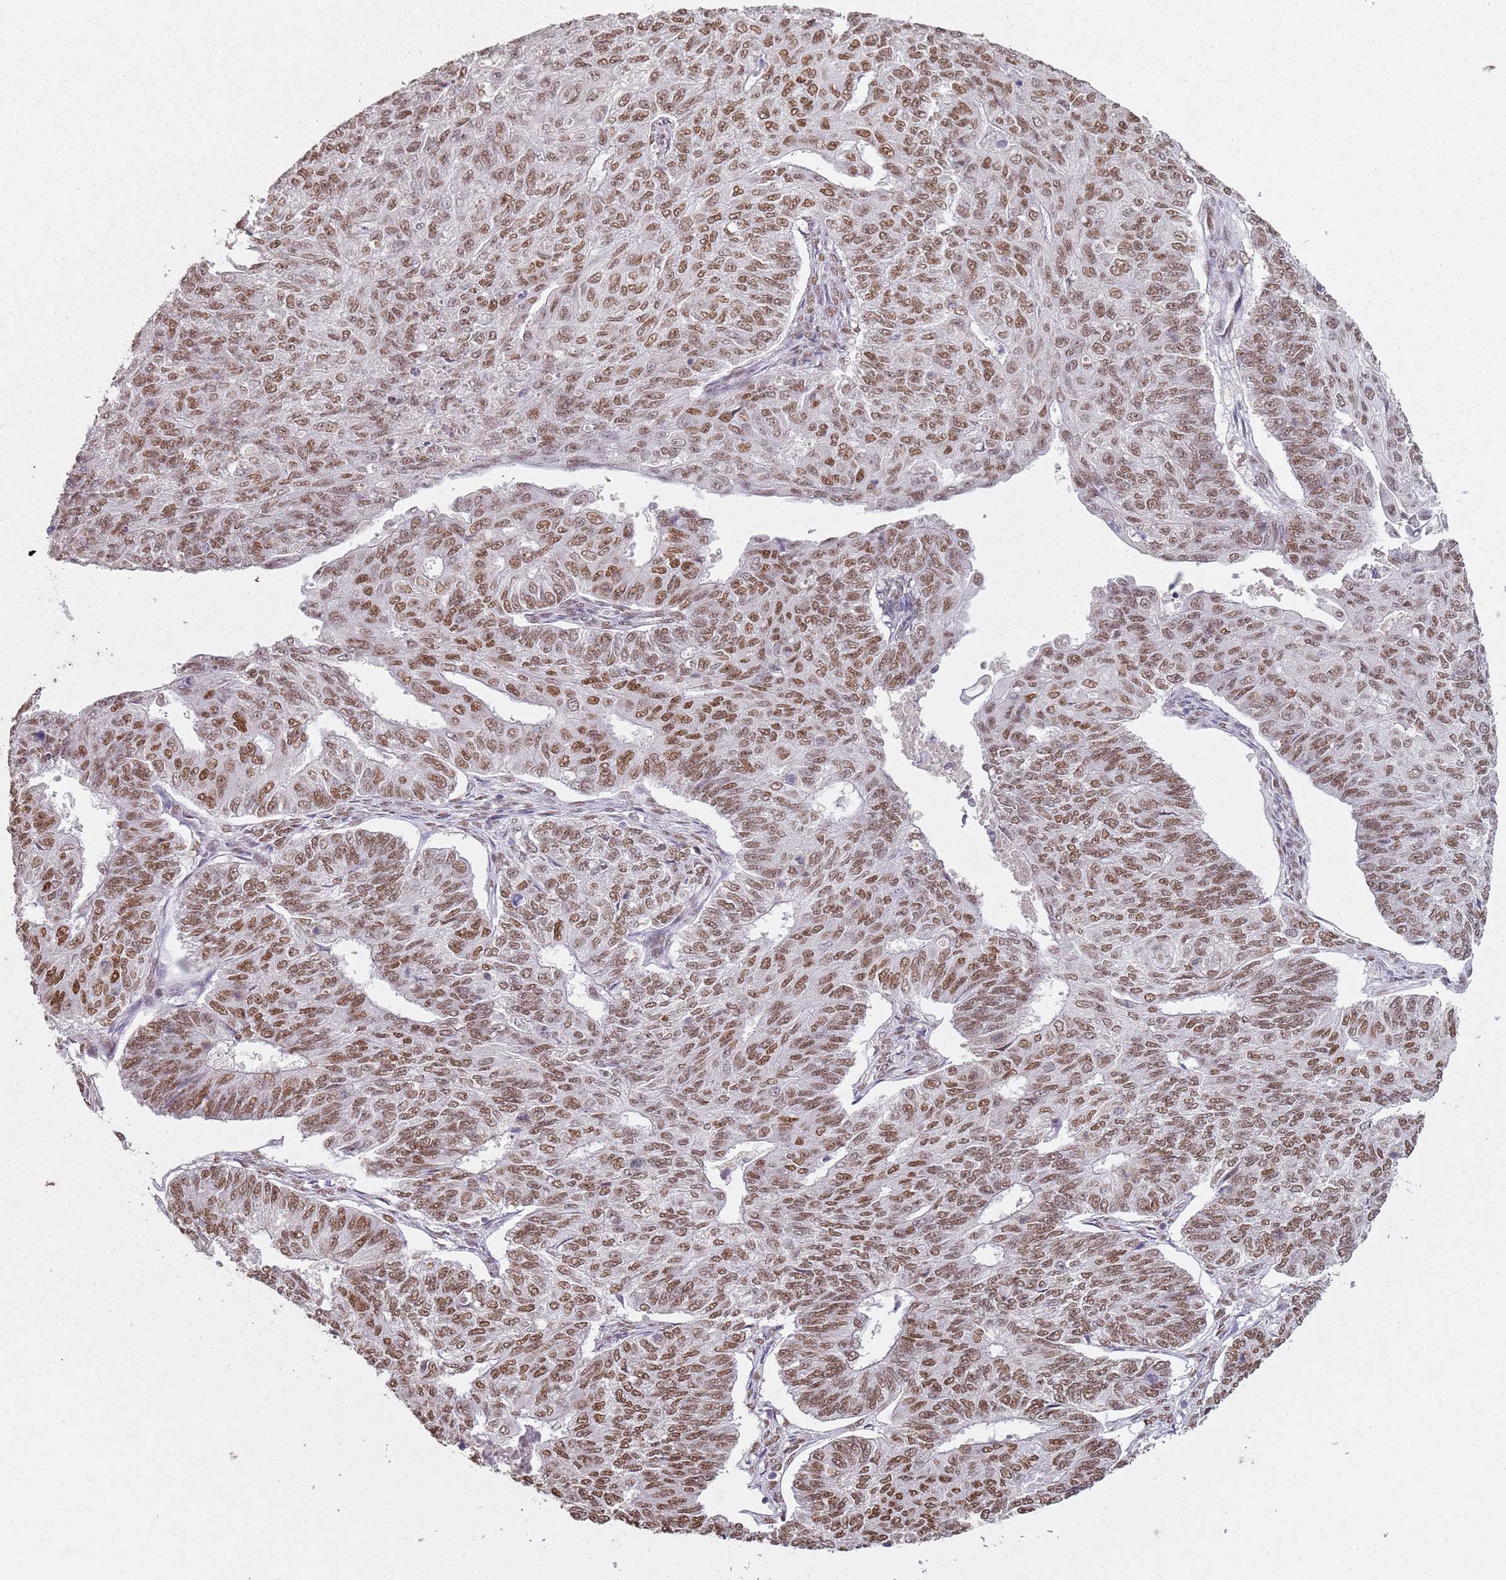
{"staining": {"intensity": "moderate", "quantity": ">75%", "location": "nuclear"}, "tissue": "endometrial cancer", "cell_type": "Tumor cells", "image_type": "cancer", "snomed": [{"axis": "morphology", "description": "Adenocarcinoma, NOS"}, {"axis": "topography", "description": "Endometrium"}], "caption": "Adenocarcinoma (endometrial) was stained to show a protein in brown. There is medium levels of moderate nuclear positivity in approximately >75% of tumor cells. (DAB IHC, brown staining for protein, blue staining for nuclei).", "gene": "ARL14EP", "patient": {"sex": "female", "age": 32}}